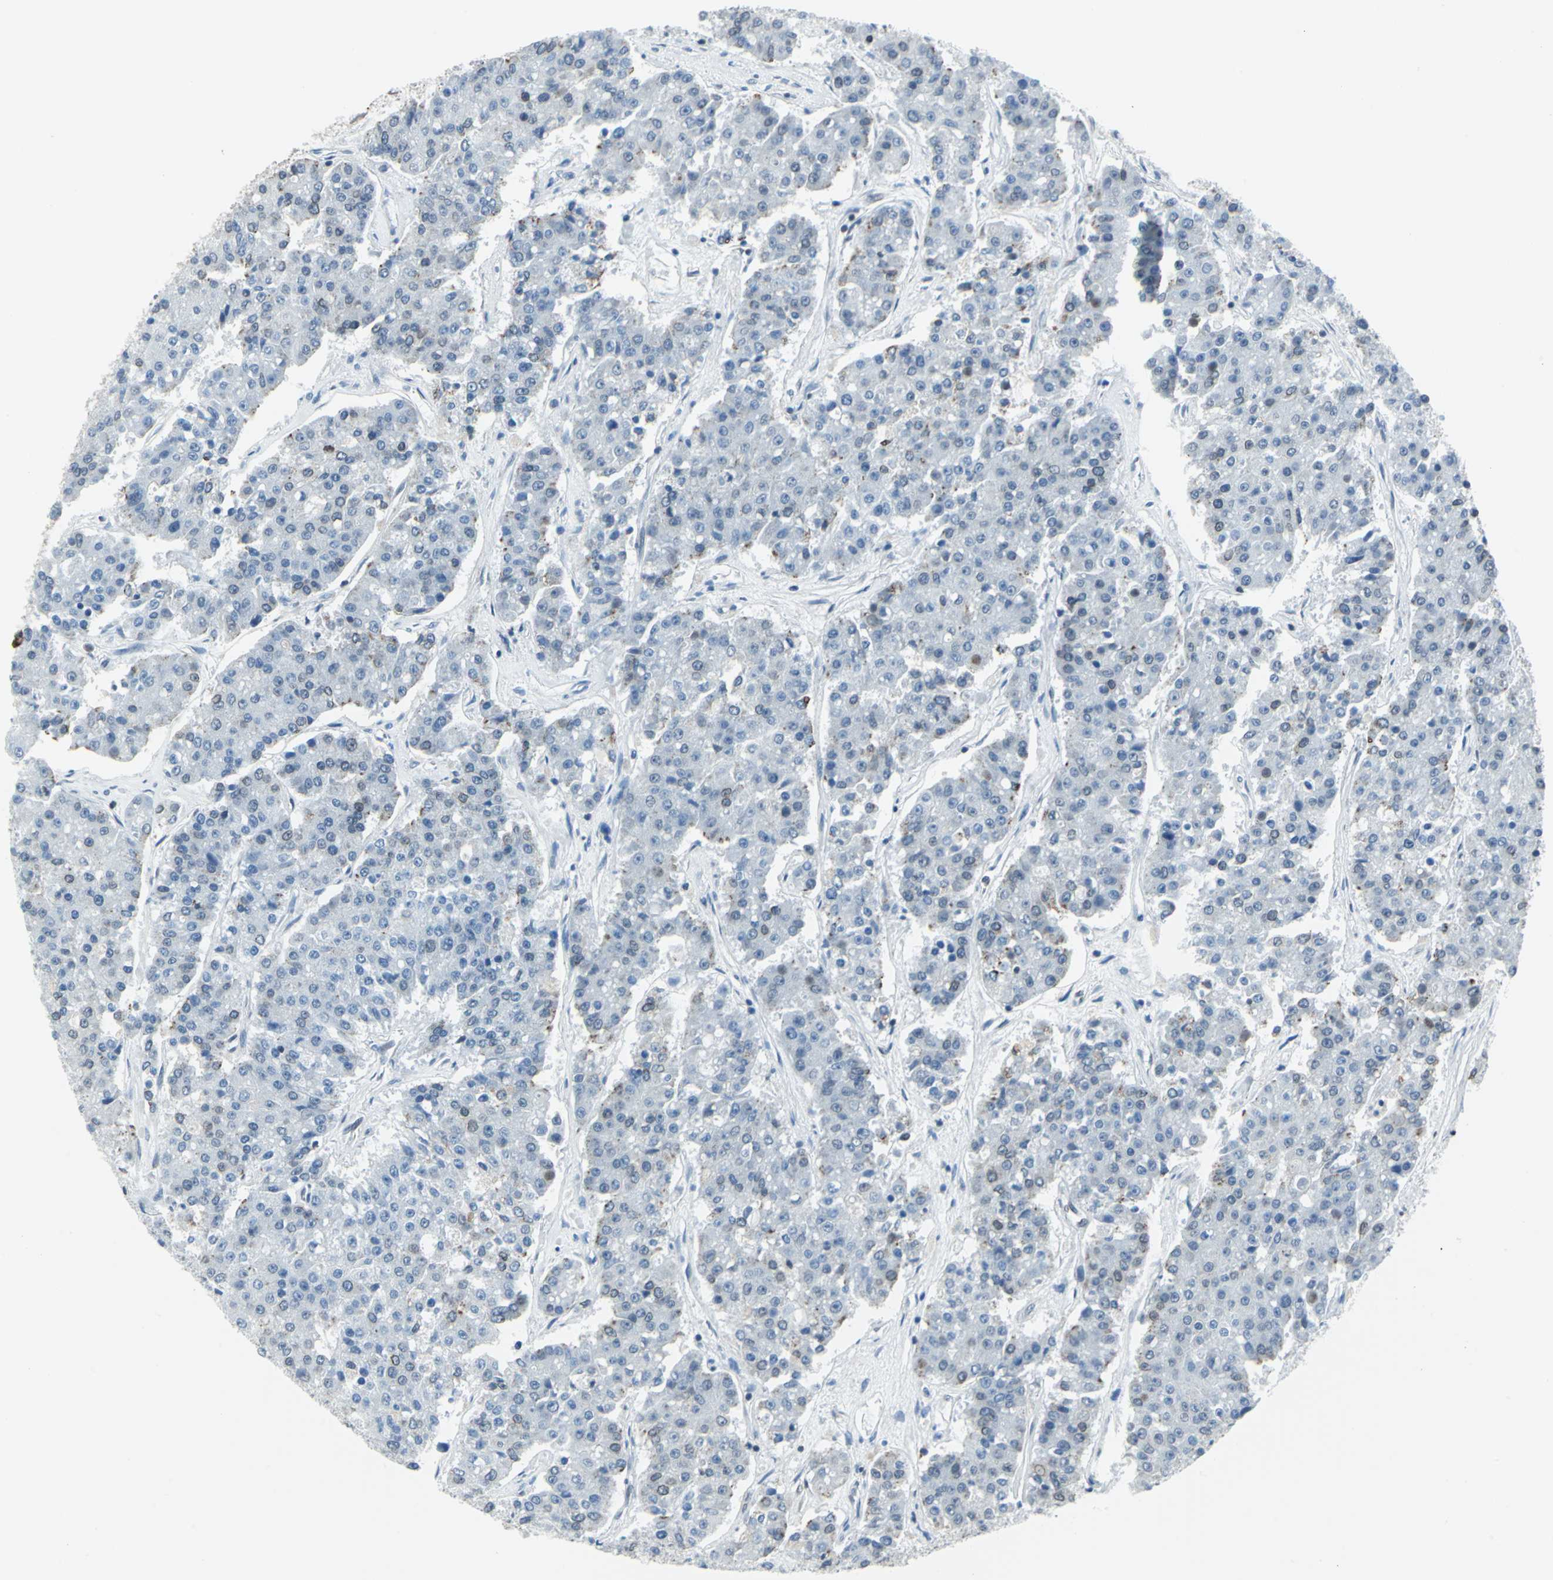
{"staining": {"intensity": "negative", "quantity": "none", "location": "none"}, "tissue": "pancreatic cancer", "cell_type": "Tumor cells", "image_type": "cancer", "snomed": [{"axis": "morphology", "description": "Adenocarcinoma, NOS"}, {"axis": "topography", "description": "Pancreas"}], "caption": "Protein analysis of pancreatic cancer (adenocarcinoma) exhibits no significant expression in tumor cells. (Brightfield microscopy of DAB (3,3'-diaminobenzidine) immunohistochemistry at high magnification).", "gene": "SNUPN", "patient": {"sex": "male", "age": 50}}